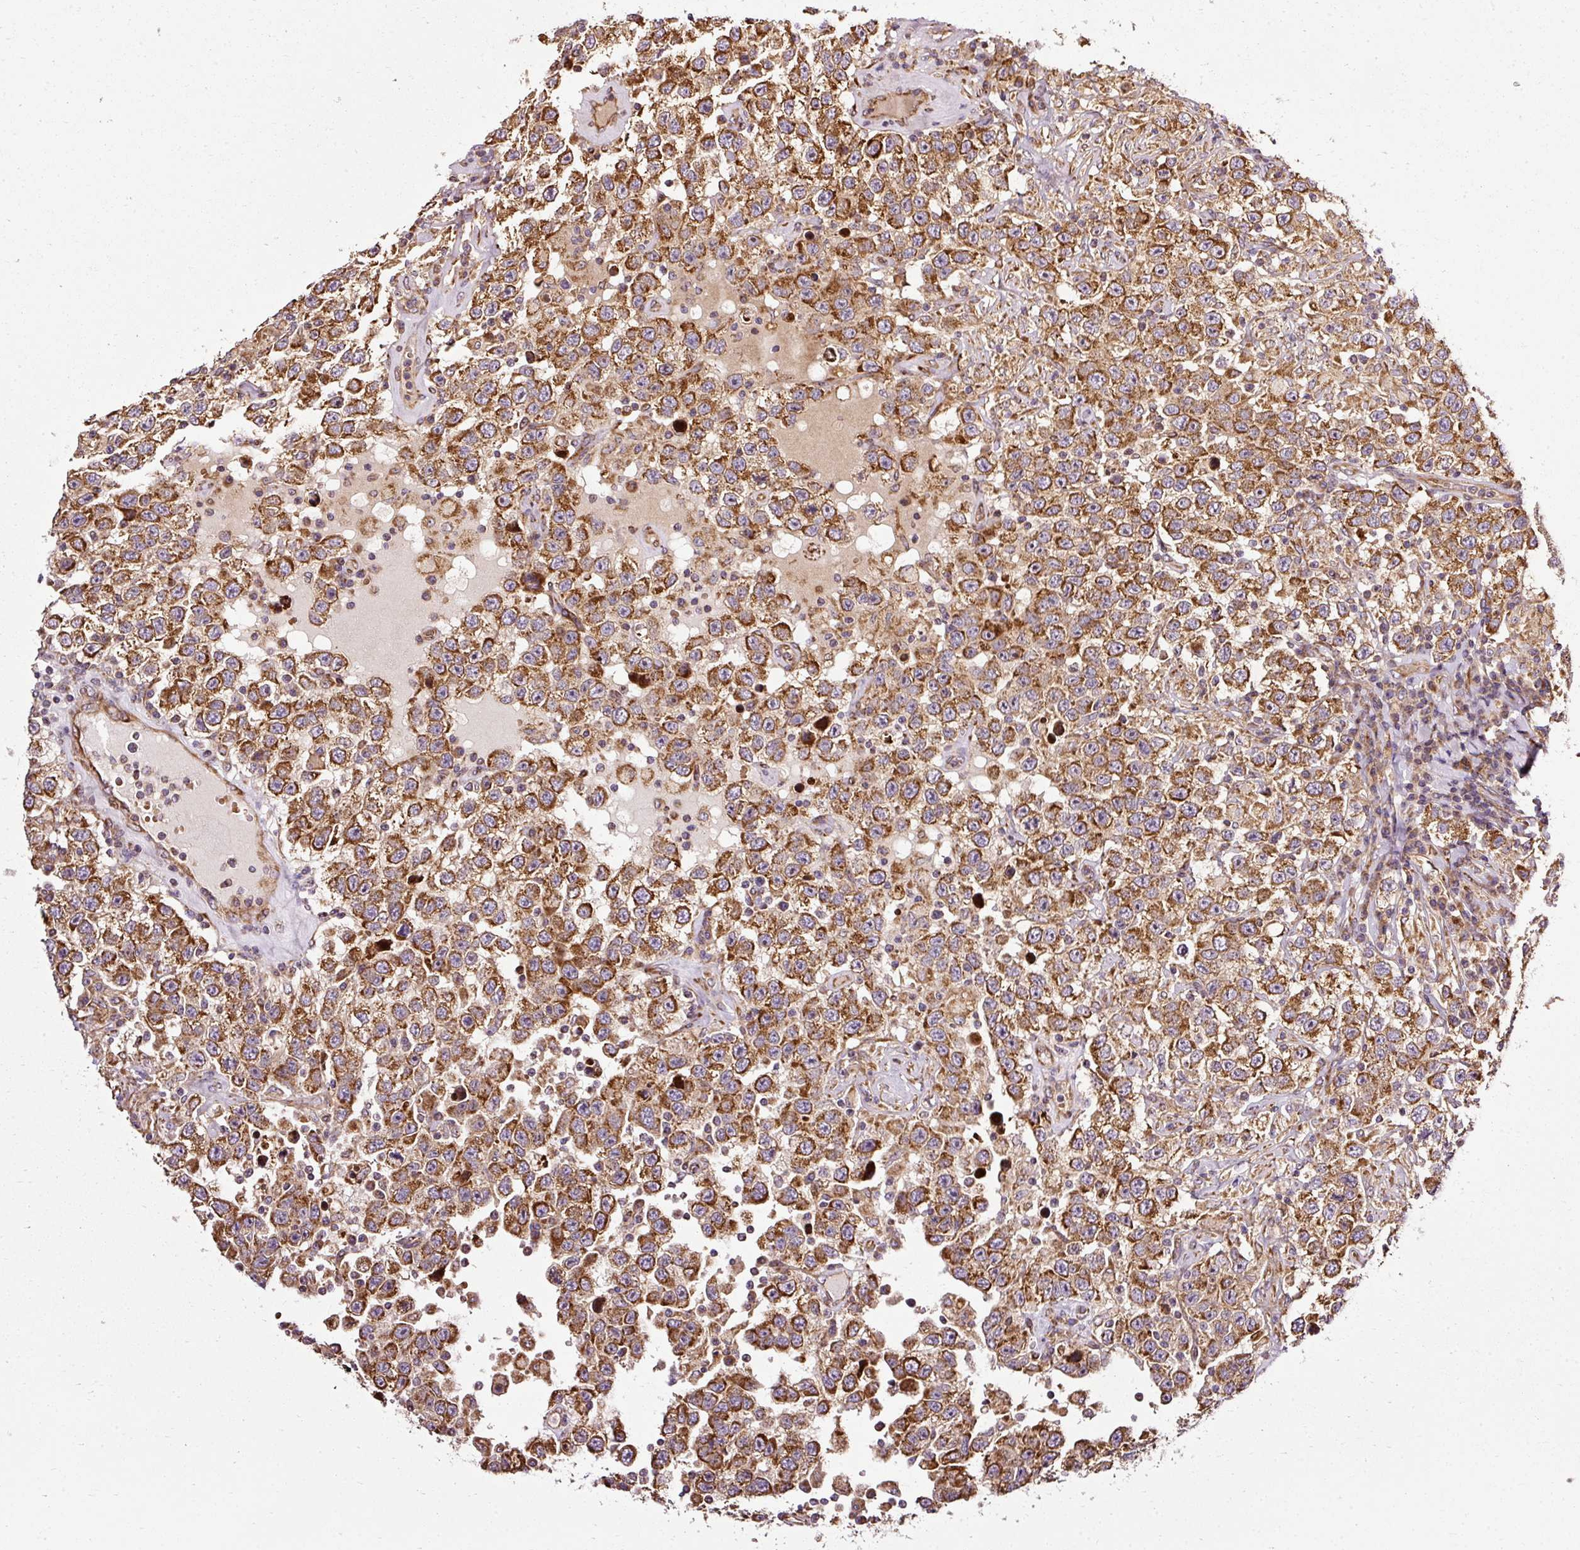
{"staining": {"intensity": "strong", "quantity": ">75%", "location": "cytoplasmic/membranous"}, "tissue": "testis cancer", "cell_type": "Tumor cells", "image_type": "cancer", "snomed": [{"axis": "morphology", "description": "Seminoma, NOS"}, {"axis": "topography", "description": "Testis"}], "caption": "This histopathology image reveals testis cancer (seminoma) stained with immunohistochemistry to label a protein in brown. The cytoplasmic/membranous of tumor cells show strong positivity for the protein. Nuclei are counter-stained blue.", "gene": "ISCU", "patient": {"sex": "male", "age": 41}}